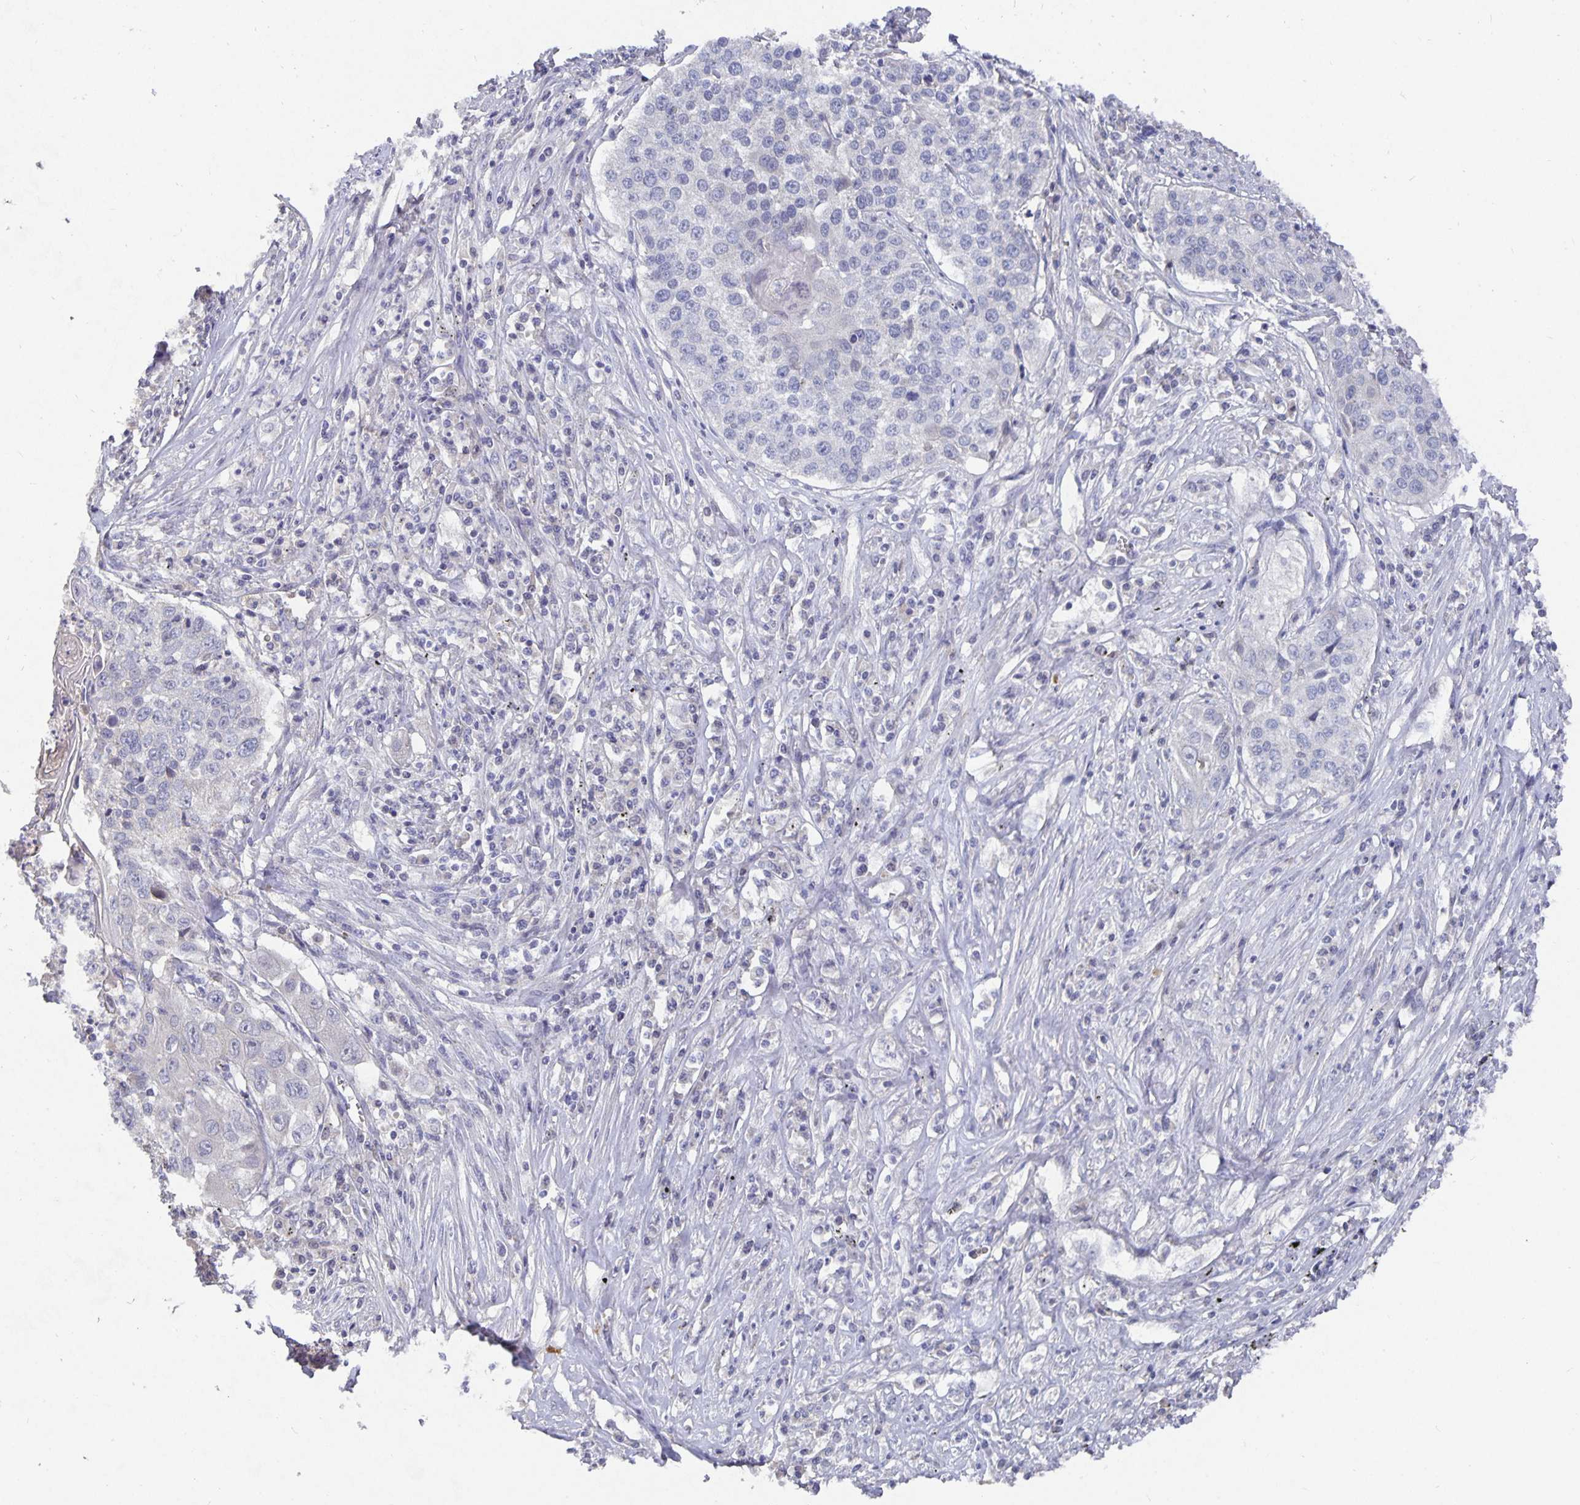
{"staining": {"intensity": "negative", "quantity": "none", "location": "none"}, "tissue": "lung cancer", "cell_type": "Tumor cells", "image_type": "cancer", "snomed": [{"axis": "morphology", "description": "Squamous cell carcinoma, NOS"}, {"axis": "morphology", "description": "Squamous cell carcinoma, metastatic, NOS"}, {"axis": "topography", "description": "Lung"}, {"axis": "topography", "description": "Pleura, NOS"}], "caption": "A high-resolution micrograph shows IHC staining of lung squamous cell carcinoma, which reveals no significant expression in tumor cells.", "gene": "HEPN1", "patient": {"sex": "male", "age": 72}}